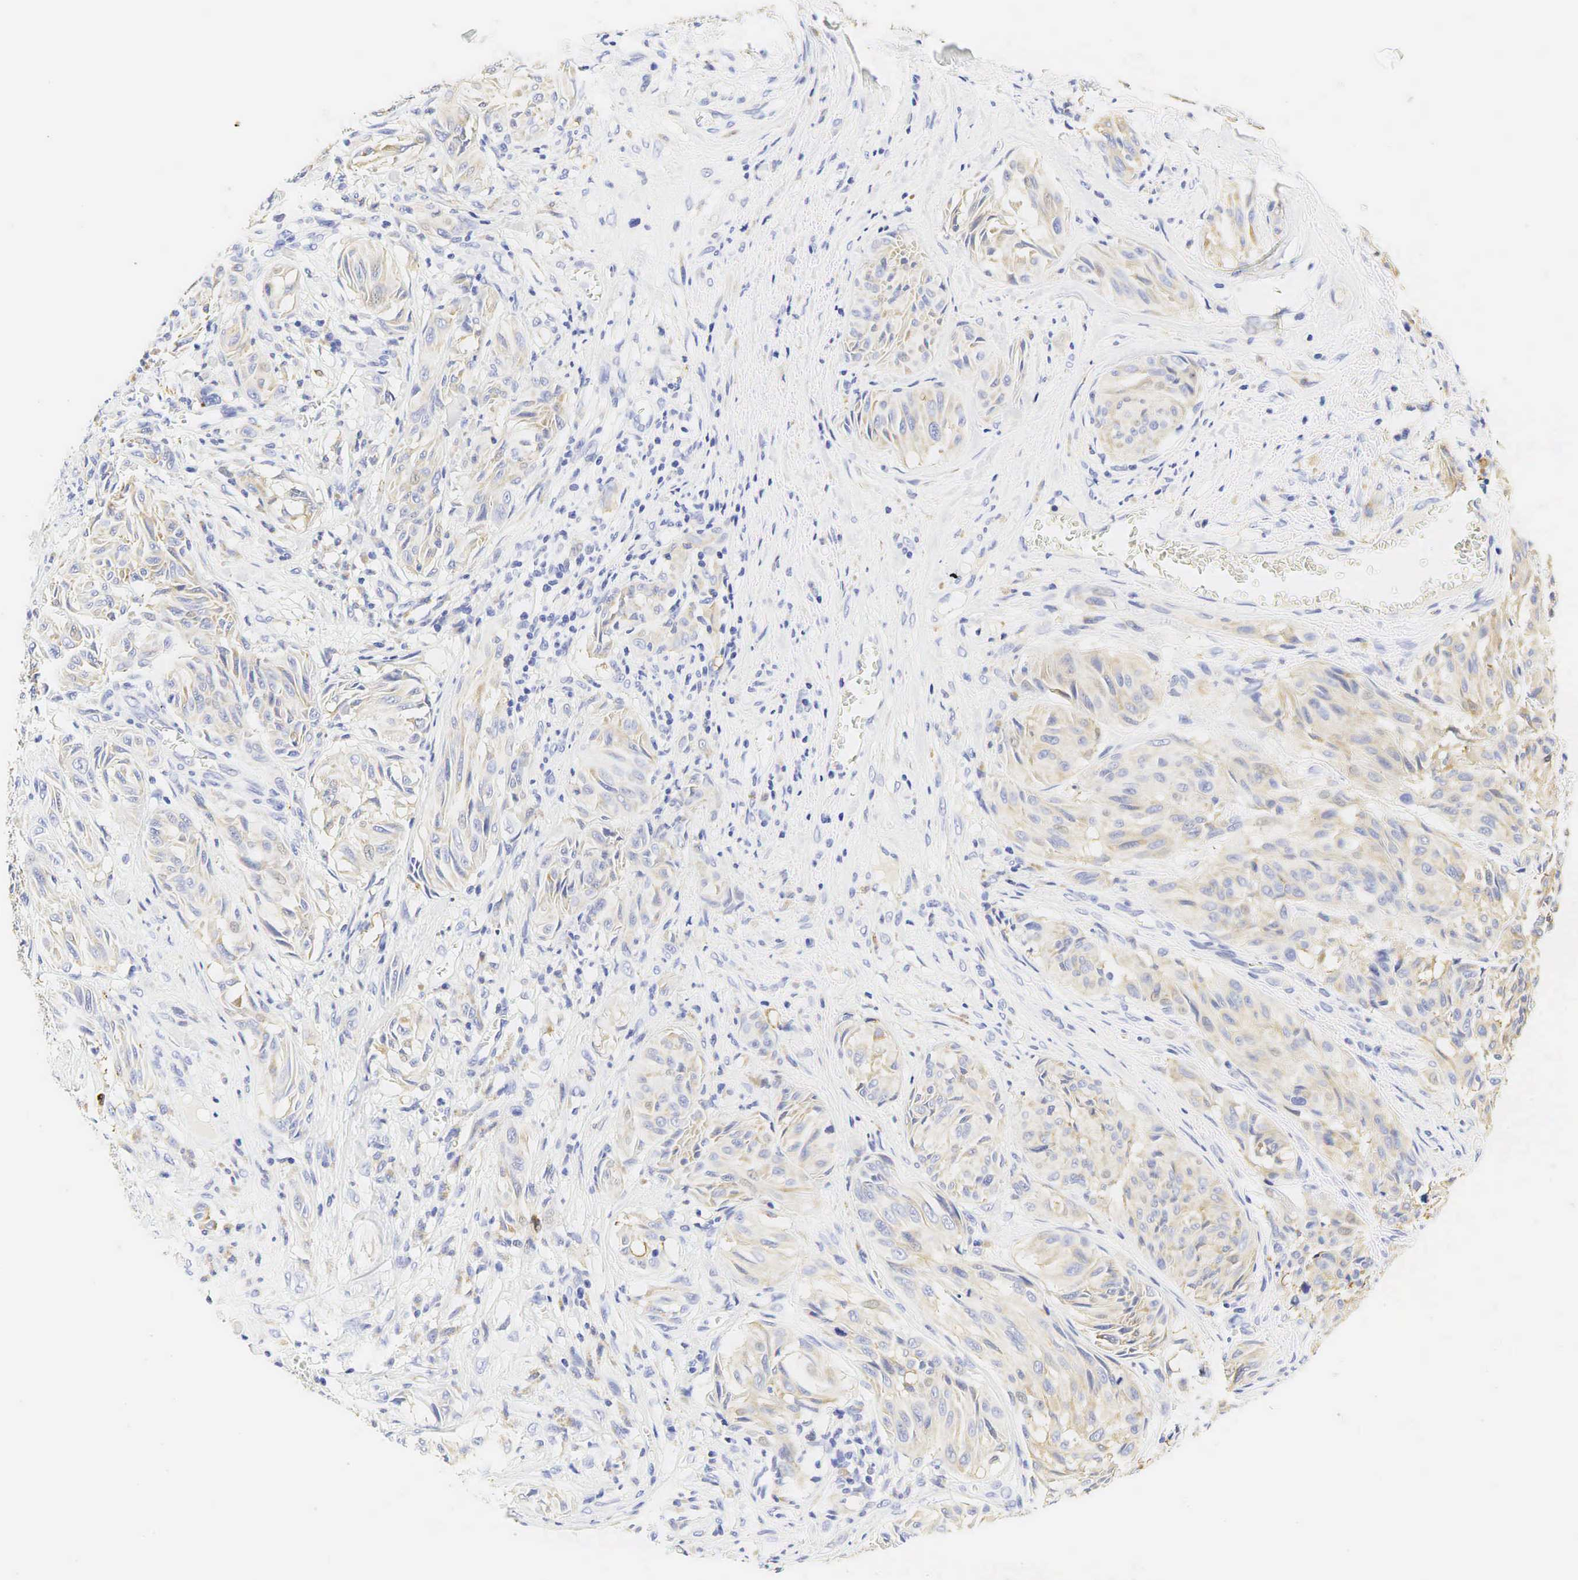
{"staining": {"intensity": "weak", "quantity": "25%-75%", "location": "cytoplasmic/membranous"}, "tissue": "melanoma", "cell_type": "Tumor cells", "image_type": "cancer", "snomed": [{"axis": "morphology", "description": "Malignant melanoma, NOS"}, {"axis": "topography", "description": "Skin"}], "caption": "Weak cytoplasmic/membranous protein expression is identified in approximately 25%-75% of tumor cells in malignant melanoma.", "gene": "TNFRSF8", "patient": {"sex": "male", "age": 54}}